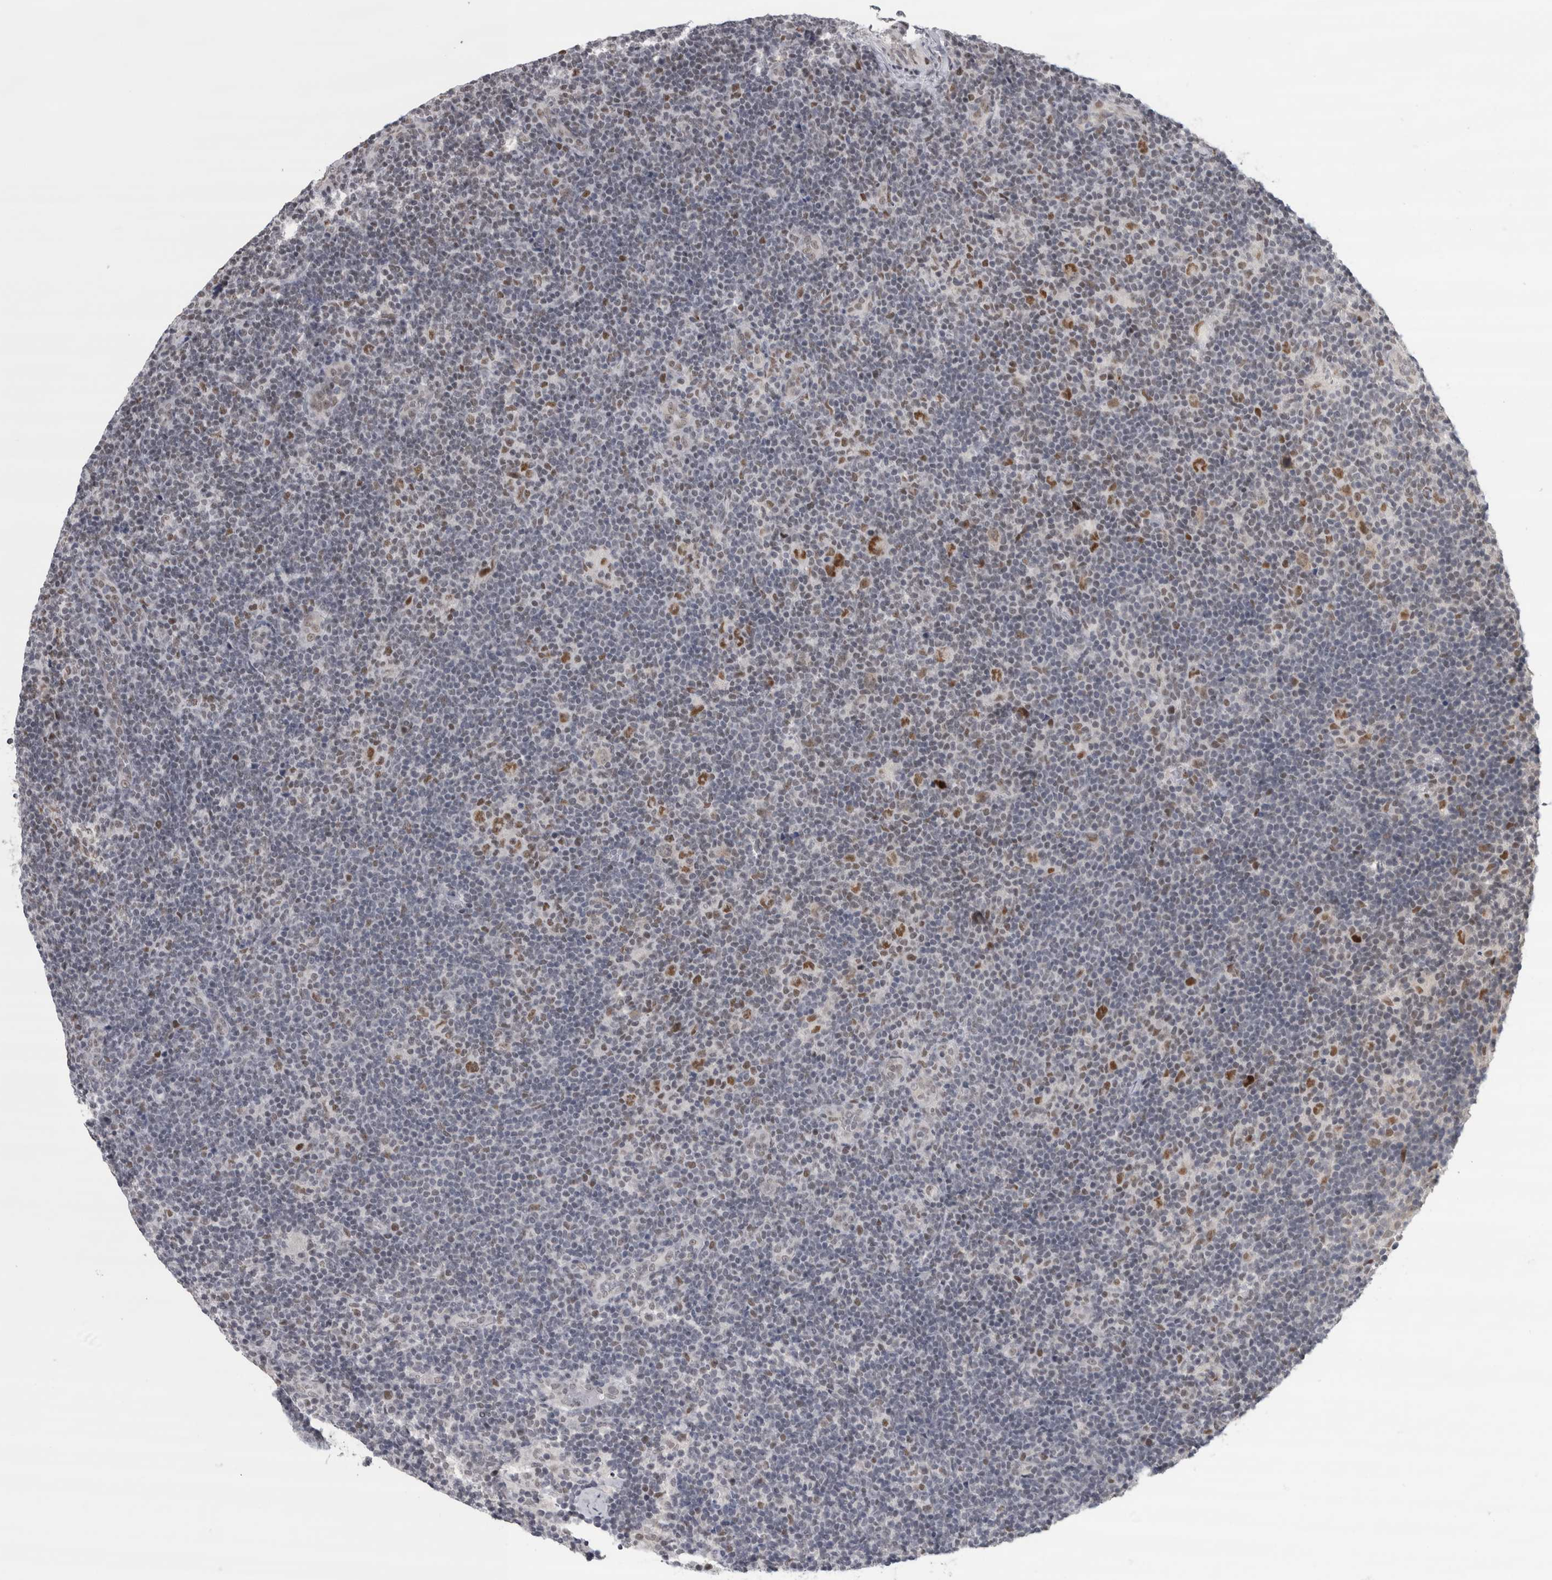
{"staining": {"intensity": "moderate", "quantity": ">75%", "location": "nuclear"}, "tissue": "lymphoma", "cell_type": "Tumor cells", "image_type": "cancer", "snomed": [{"axis": "morphology", "description": "Hodgkin's disease, NOS"}, {"axis": "topography", "description": "Lymph node"}], "caption": "Moderate nuclear positivity is seen in approximately >75% of tumor cells in Hodgkin's disease.", "gene": "HEXIM2", "patient": {"sex": "female", "age": 57}}